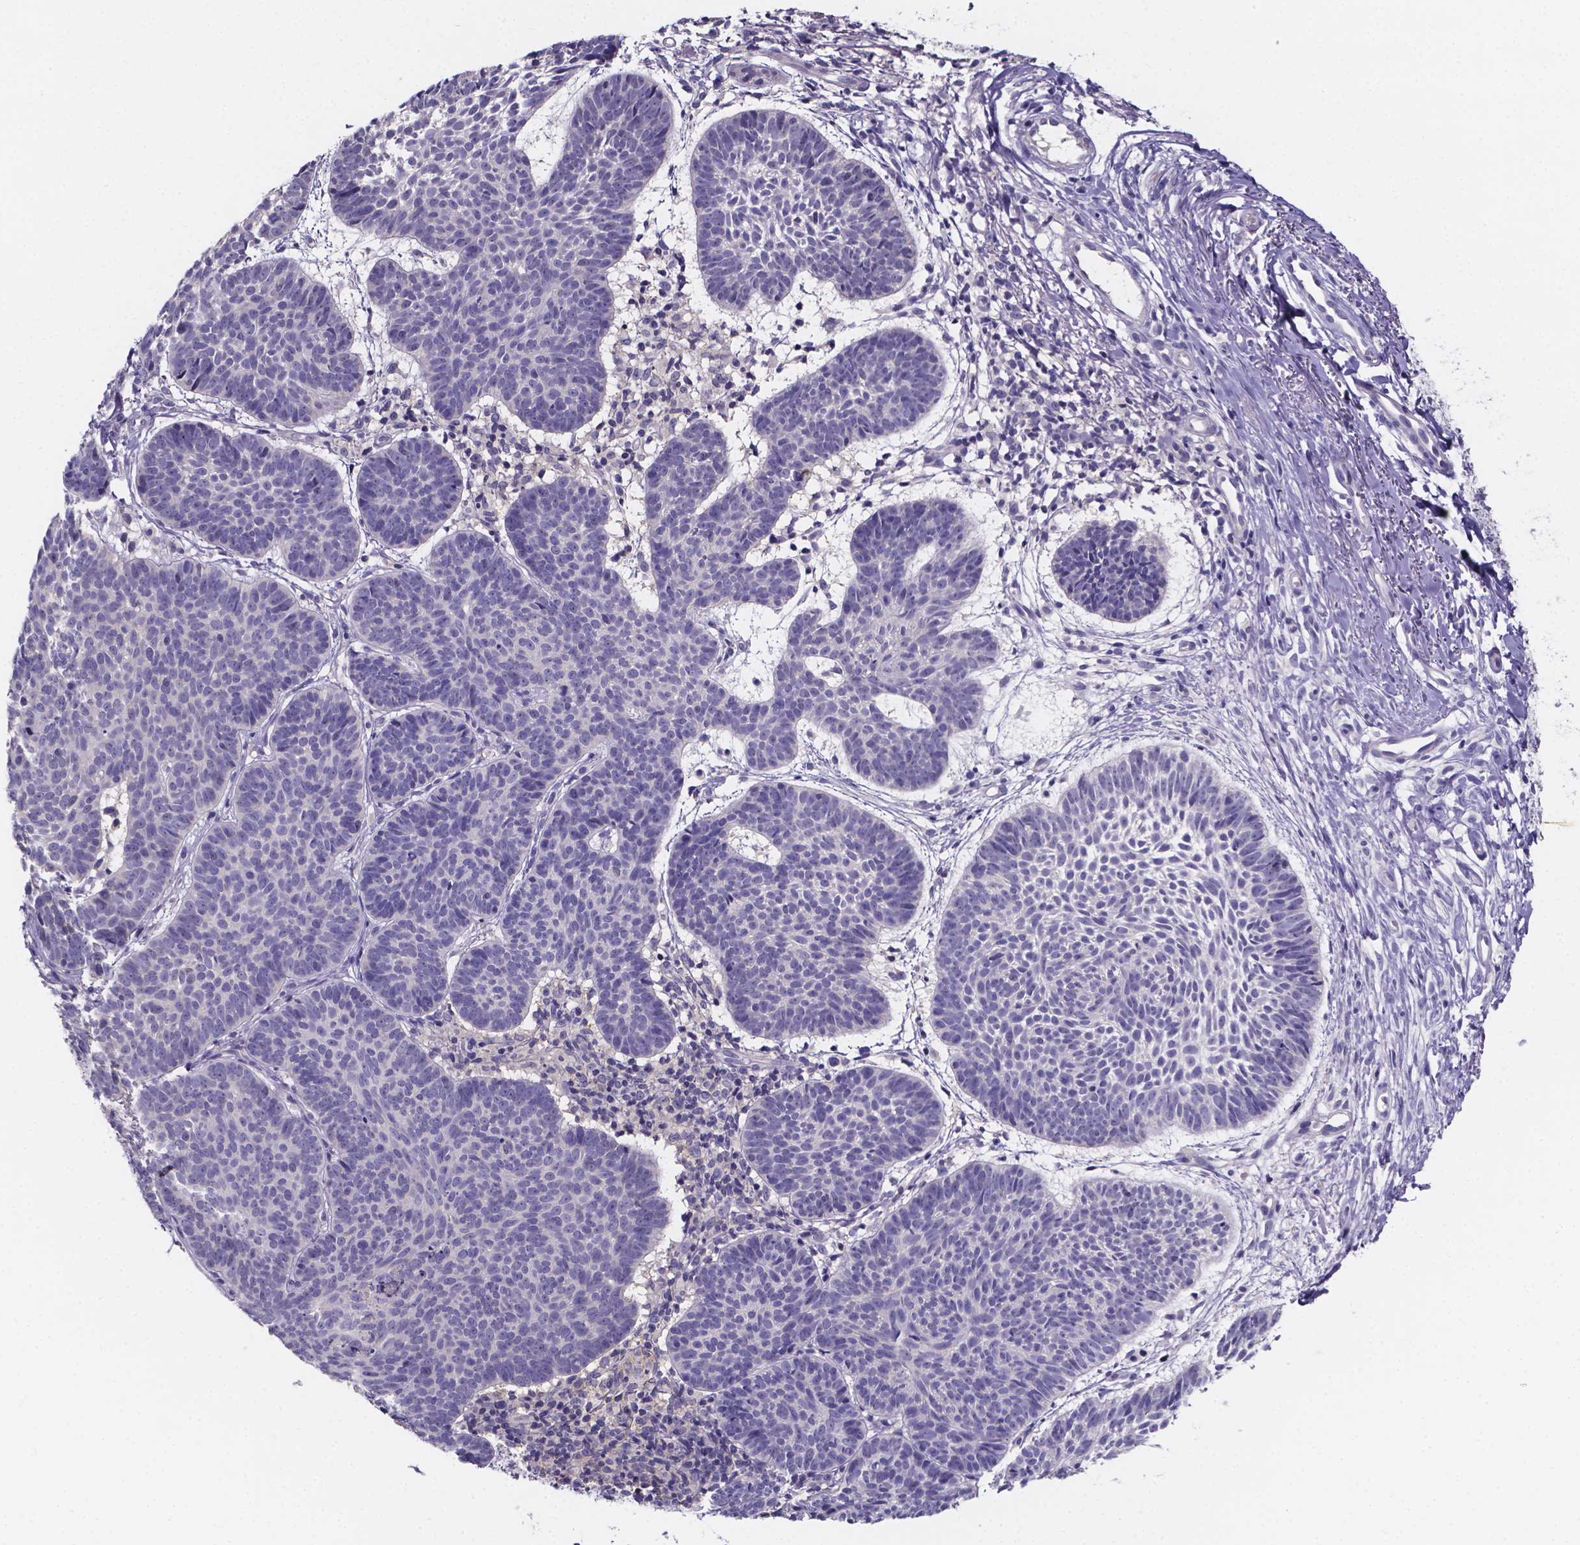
{"staining": {"intensity": "negative", "quantity": "none", "location": "none"}, "tissue": "skin cancer", "cell_type": "Tumor cells", "image_type": "cancer", "snomed": [{"axis": "morphology", "description": "Basal cell carcinoma"}, {"axis": "topography", "description": "Skin"}], "caption": "IHC micrograph of neoplastic tissue: skin cancer (basal cell carcinoma) stained with DAB reveals no significant protein staining in tumor cells.", "gene": "SPOCD1", "patient": {"sex": "male", "age": 72}}